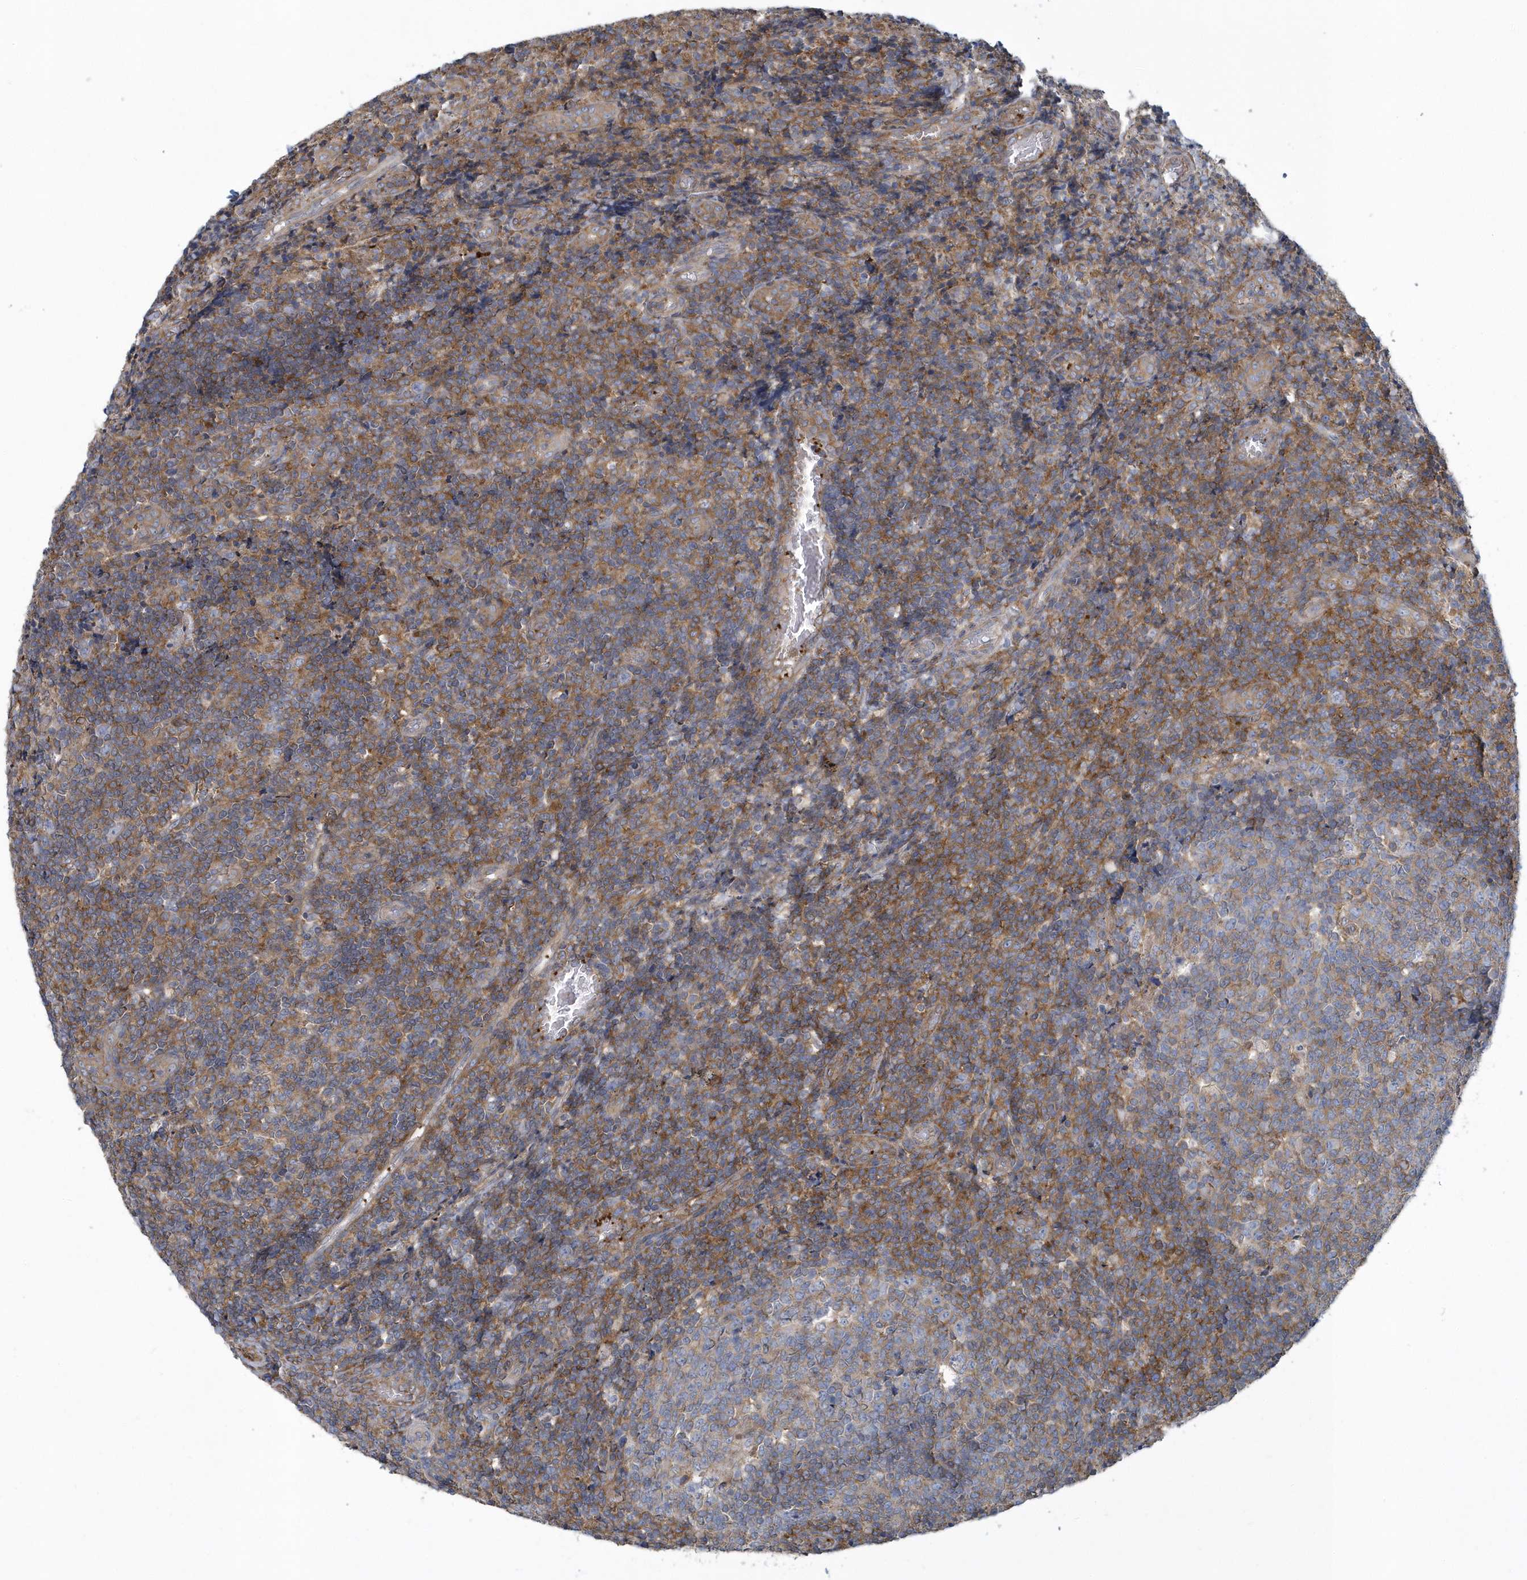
{"staining": {"intensity": "weak", "quantity": "<25%", "location": "cytoplasmic/membranous"}, "tissue": "tonsil", "cell_type": "Germinal center cells", "image_type": "normal", "snomed": [{"axis": "morphology", "description": "Normal tissue, NOS"}, {"axis": "topography", "description": "Tonsil"}], "caption": "This is an immunohistochemistry (IHC) histopathology image of benign human tonsil. There is no staining in germinal center cells.", "gene": "ARAP2", "patient": {"sex": "female", "age": 19}}